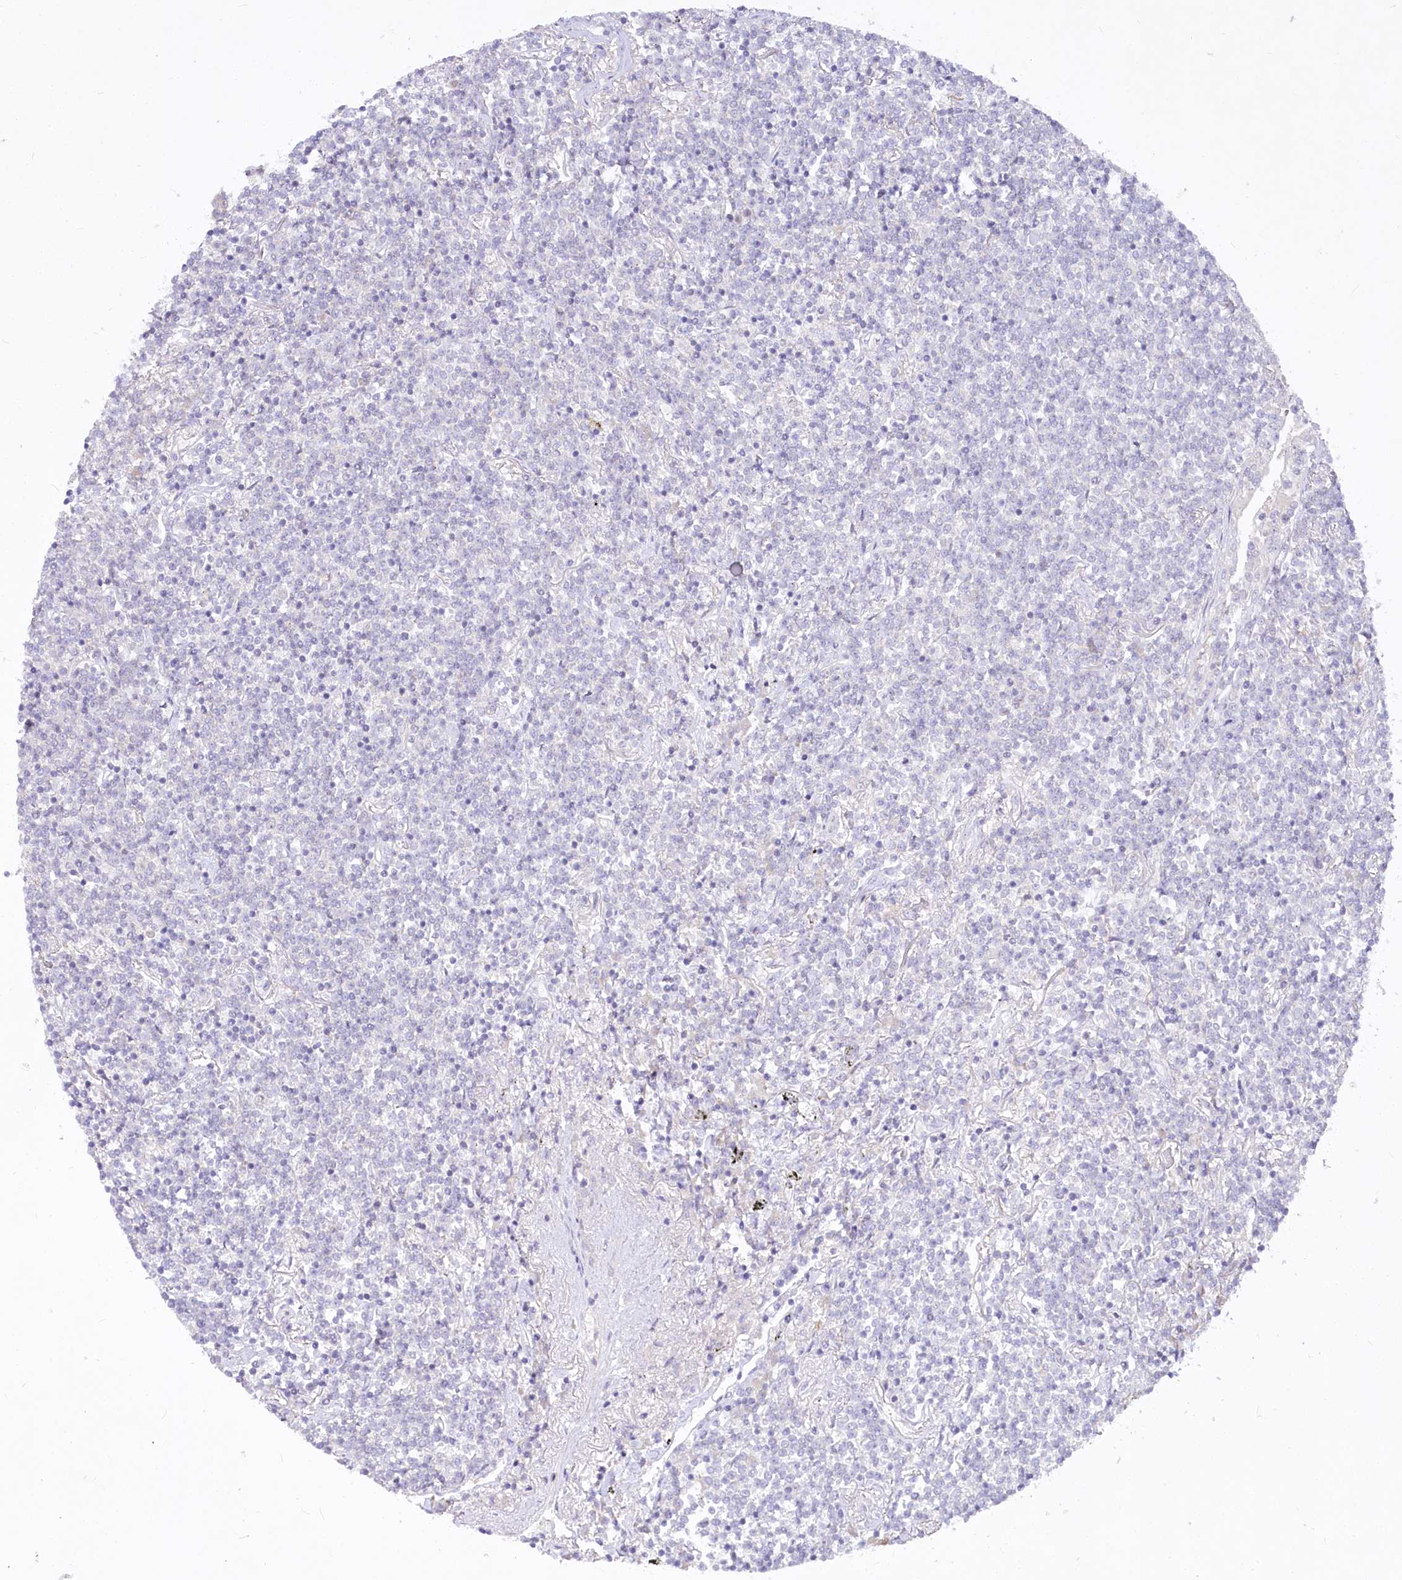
{"staining": {"intensity": "negative", "quantity": "none", "location": "none"}, "tissue": "lymphoma", "cell_type": "Tumor cells", "image_type": "cancer", "snomed": [{"axis": "morphology", "description": "Malignant lymphoma, non-Hodgkin's type, Low grade"}, {"axis": "topography", "description": "Lung"}], "caption": "Immunohistochemical staining of human lymphoma exhibits no significant staining in tumor cells.", "gene": "EFHC2", "patient": {"sex": "female", "age": 71}}